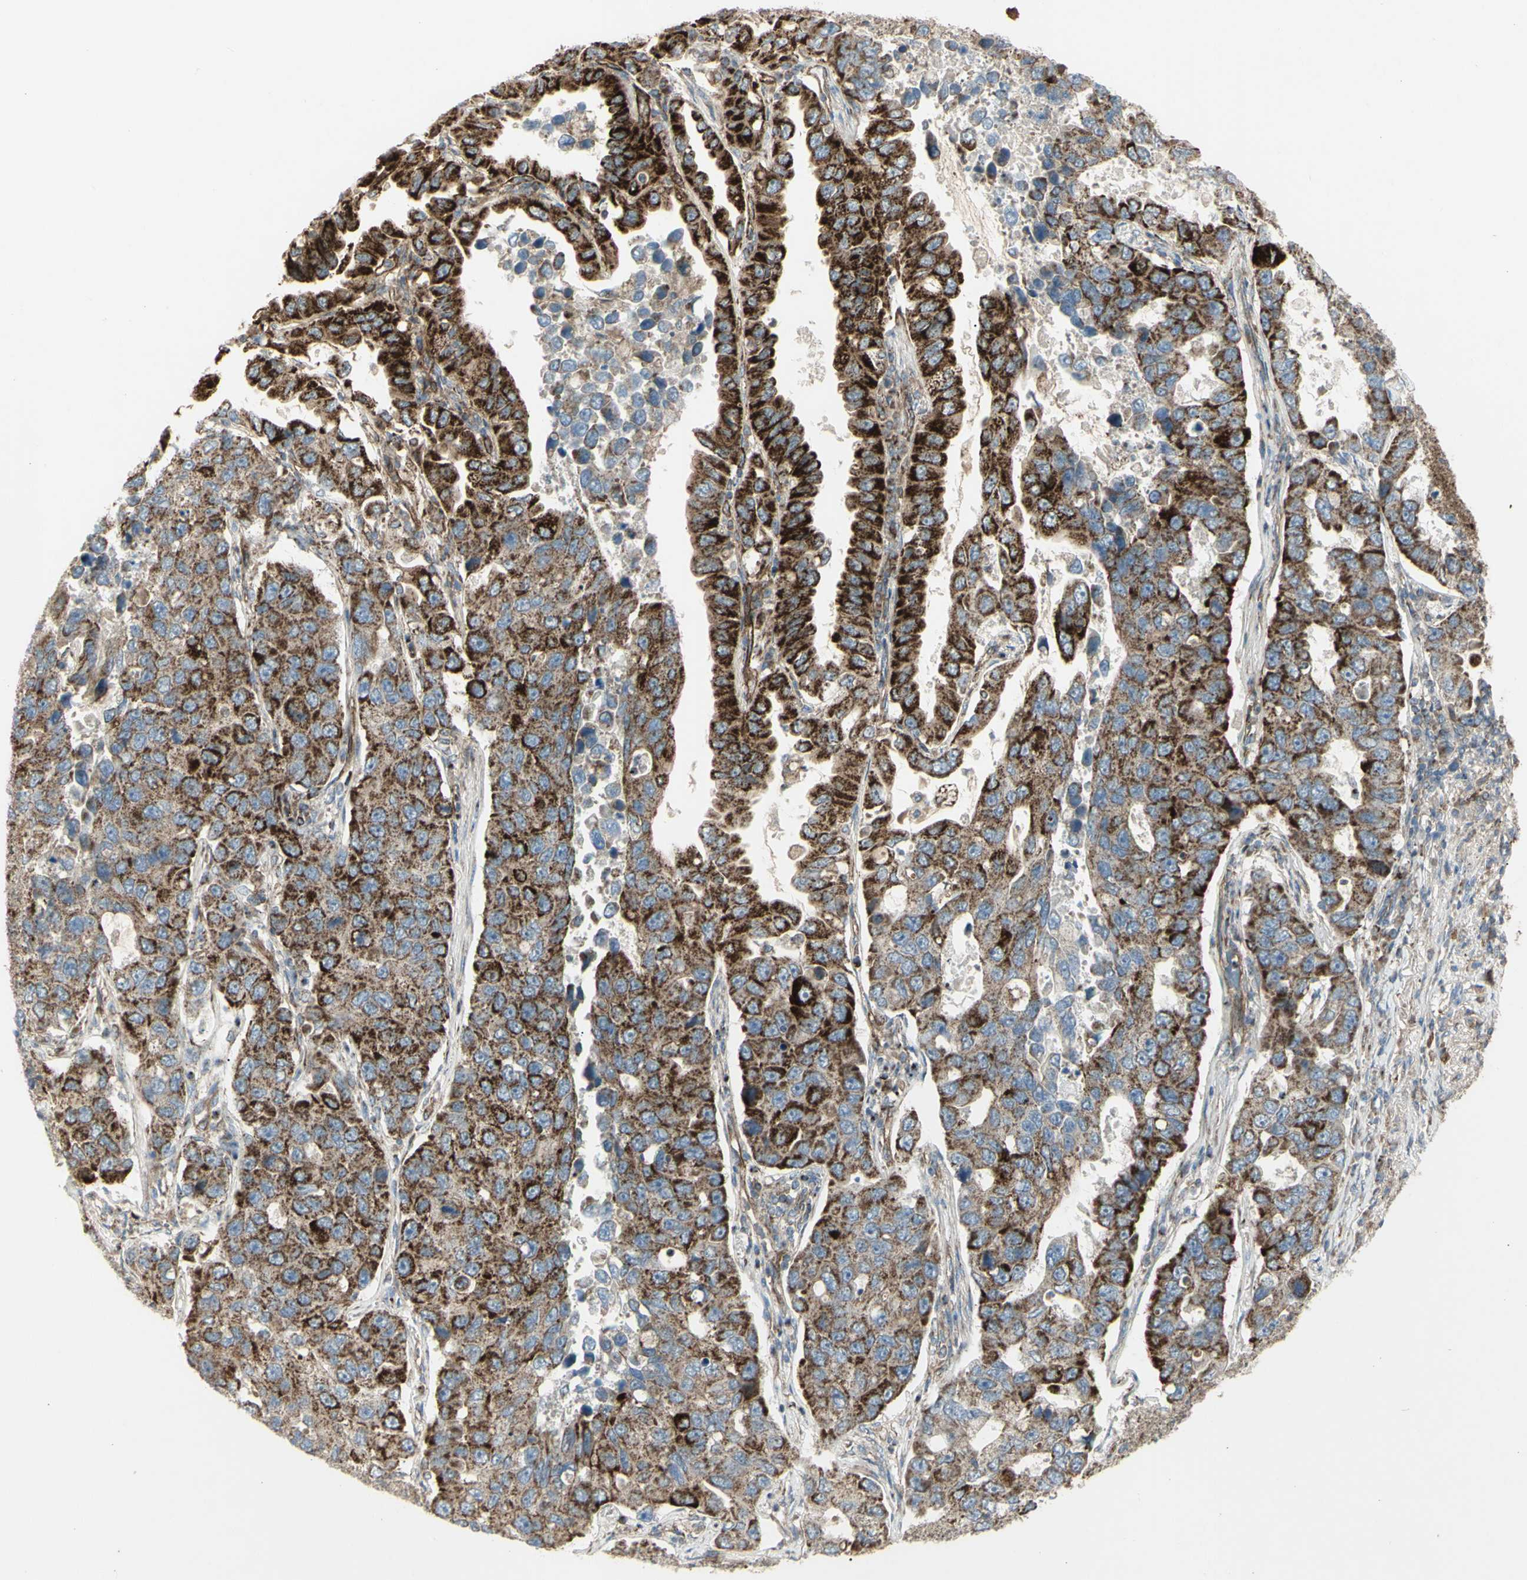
{"staining": {"intensity": "strong", "quantity": ">75%", "location": "cytoplasmic/membranous"}, "tissue": "lung cancer", "cell_type": "Tumor cells", "image_type": "cancer", "snomed": [{"axis": "morphology", "description": "Adenocarcinoma, NOS"}, {"axis": "topography", "description": "Lung"}], "caption": "The photomicrograph displays immunohistochemical staining of lung adenocarcinoma. There is strong cytoplasmic/membranous positivity is appreciated in about >75% of tumor cells.", "gene": "CYB5R1", "patient": {"sex": "male", "age": 64}}